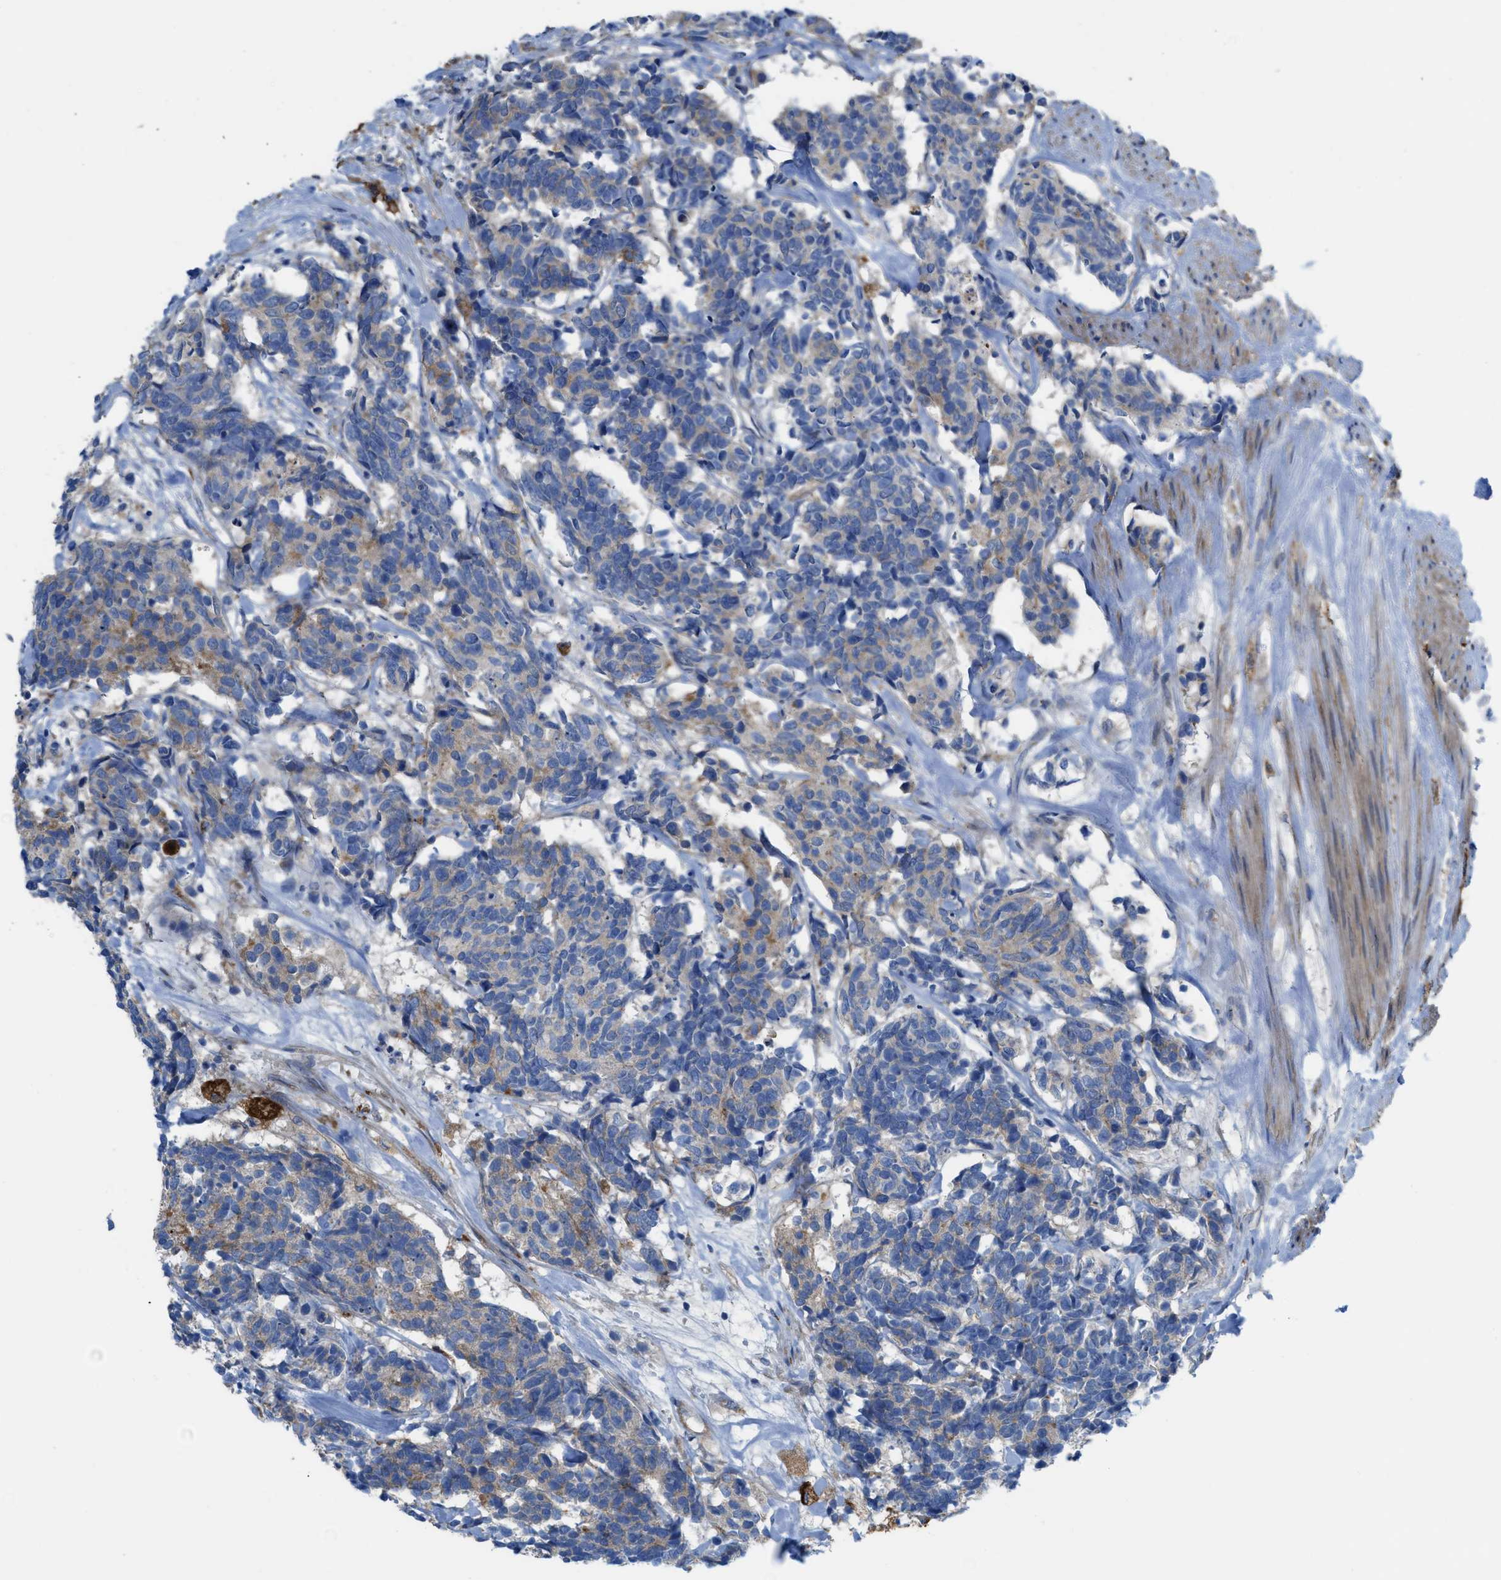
{"staining": {"intensity": "weak", "quantity": ">75%", "location": "cytoplasmic/membranous"}, "tissue": "carcinoid", "cell_type": "Tumor cells", "image_type": "cancer", "snomed": [{"axis": "morphology", "description": "Carcinoma, NOS"}, {"axis": "morphology", "description": "Carcinoid, malignant, NOS"}, {"axis": "topography", "description": "Urinary bladder"}], "caption": "Carcinoma stained with DAB IHC demonstrates low levels of weak cytoplasmic/membranous expression in approximately >75% of tumor cells.", "gene": "EGFR", "patient": {"sex": "male", "age": 57}}